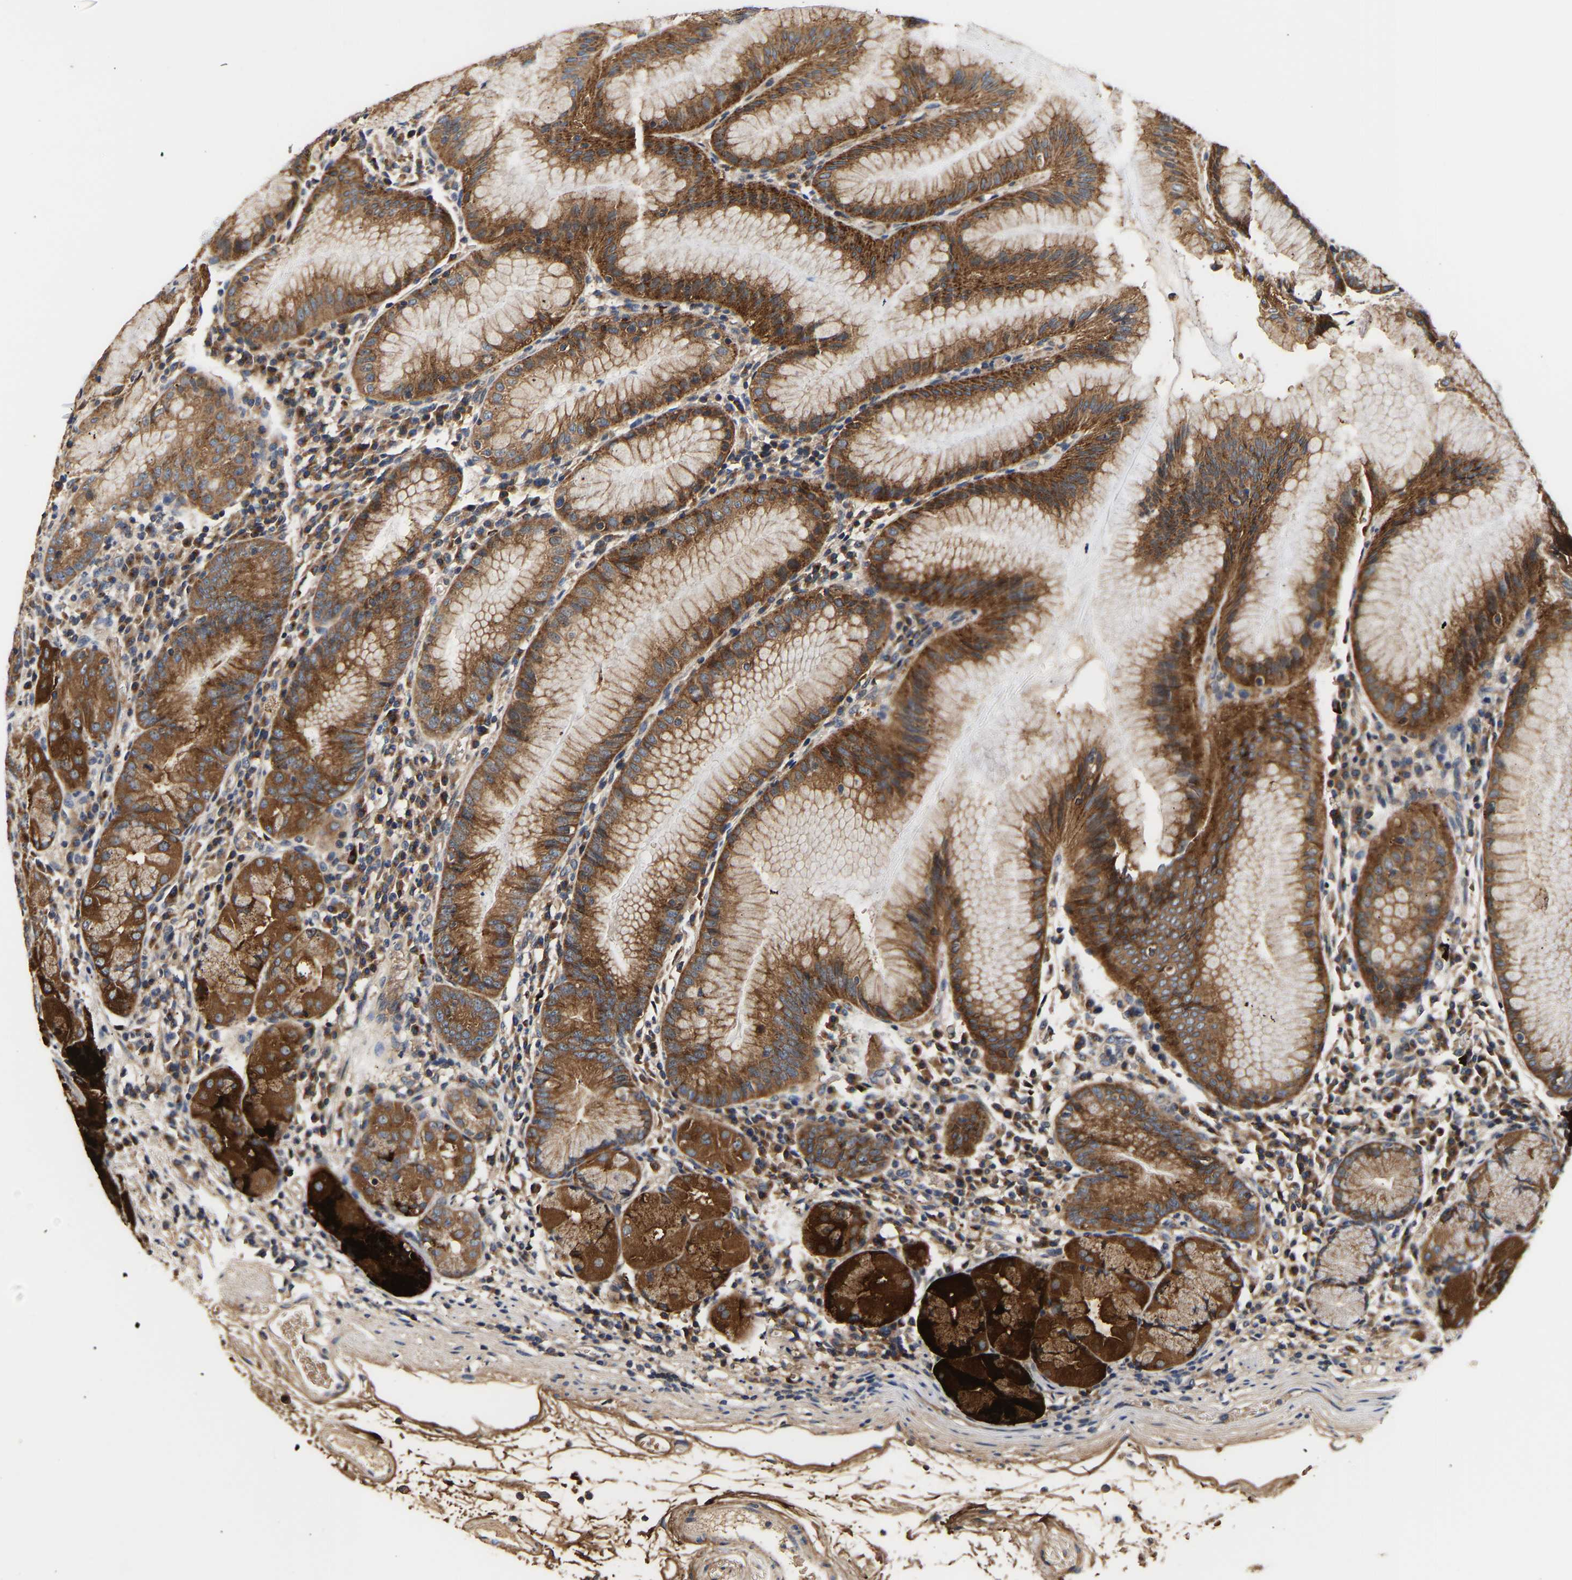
{"staining": {"intensity": "strong", "quantity": ">75%", "location": "cytoplasmic/membranous"}, "tissue": "stomach", "cell_type": "Glandular cells", "image_type": "normal", "snomed": [{"axis": "morphology", "description": "Normal tissue, NOS"}, {"axis": "topography", "description": "Stomach"}, {"axis": "topography", "description": "Stomach, lower"}], "caption": "Immunohistochemistry of normal human stomach shows high levels of strong cytoplasmic/membranous positivity in approximately >75% of glandular cells.", "gene": "LRBA", "patient": {"sex": "female", "age": 75}}